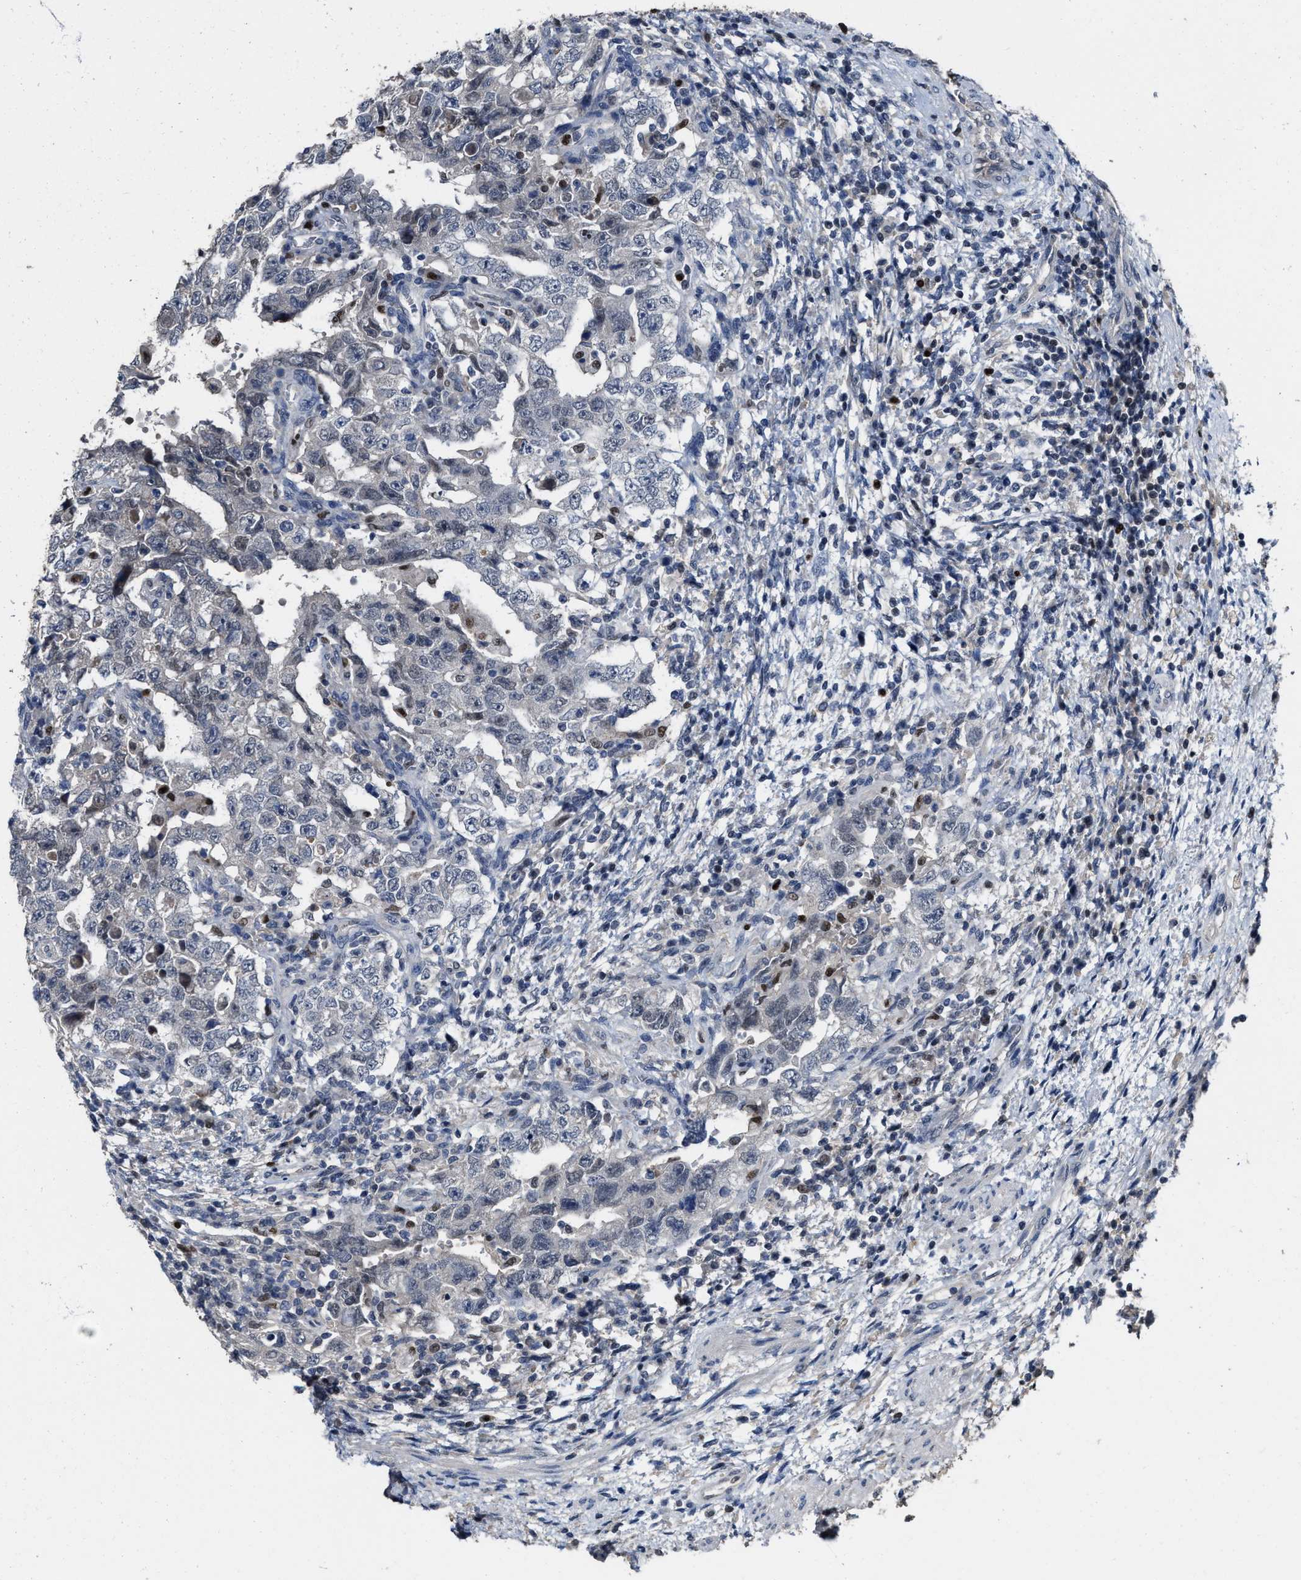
{"staining": {"intensity": "negative", "quantity": "none", "location": "none"}, "tissue": "testis cancer", "cell_type": "Tumor cells", "image_type": "cancer", "snomed": [{"axis": "morphology", "description": "Carcinoma, Embryonal, NOS"}, {"axis": "topography", "description": "Testis"}], "caption": "DAB (3,3'-diaminobenzidine) immunohistochemical staining of testis cancer displays no significant expression in tumor cells.", "gene": "ZNF20", "patient": {"sex": "male", "age": 26}}